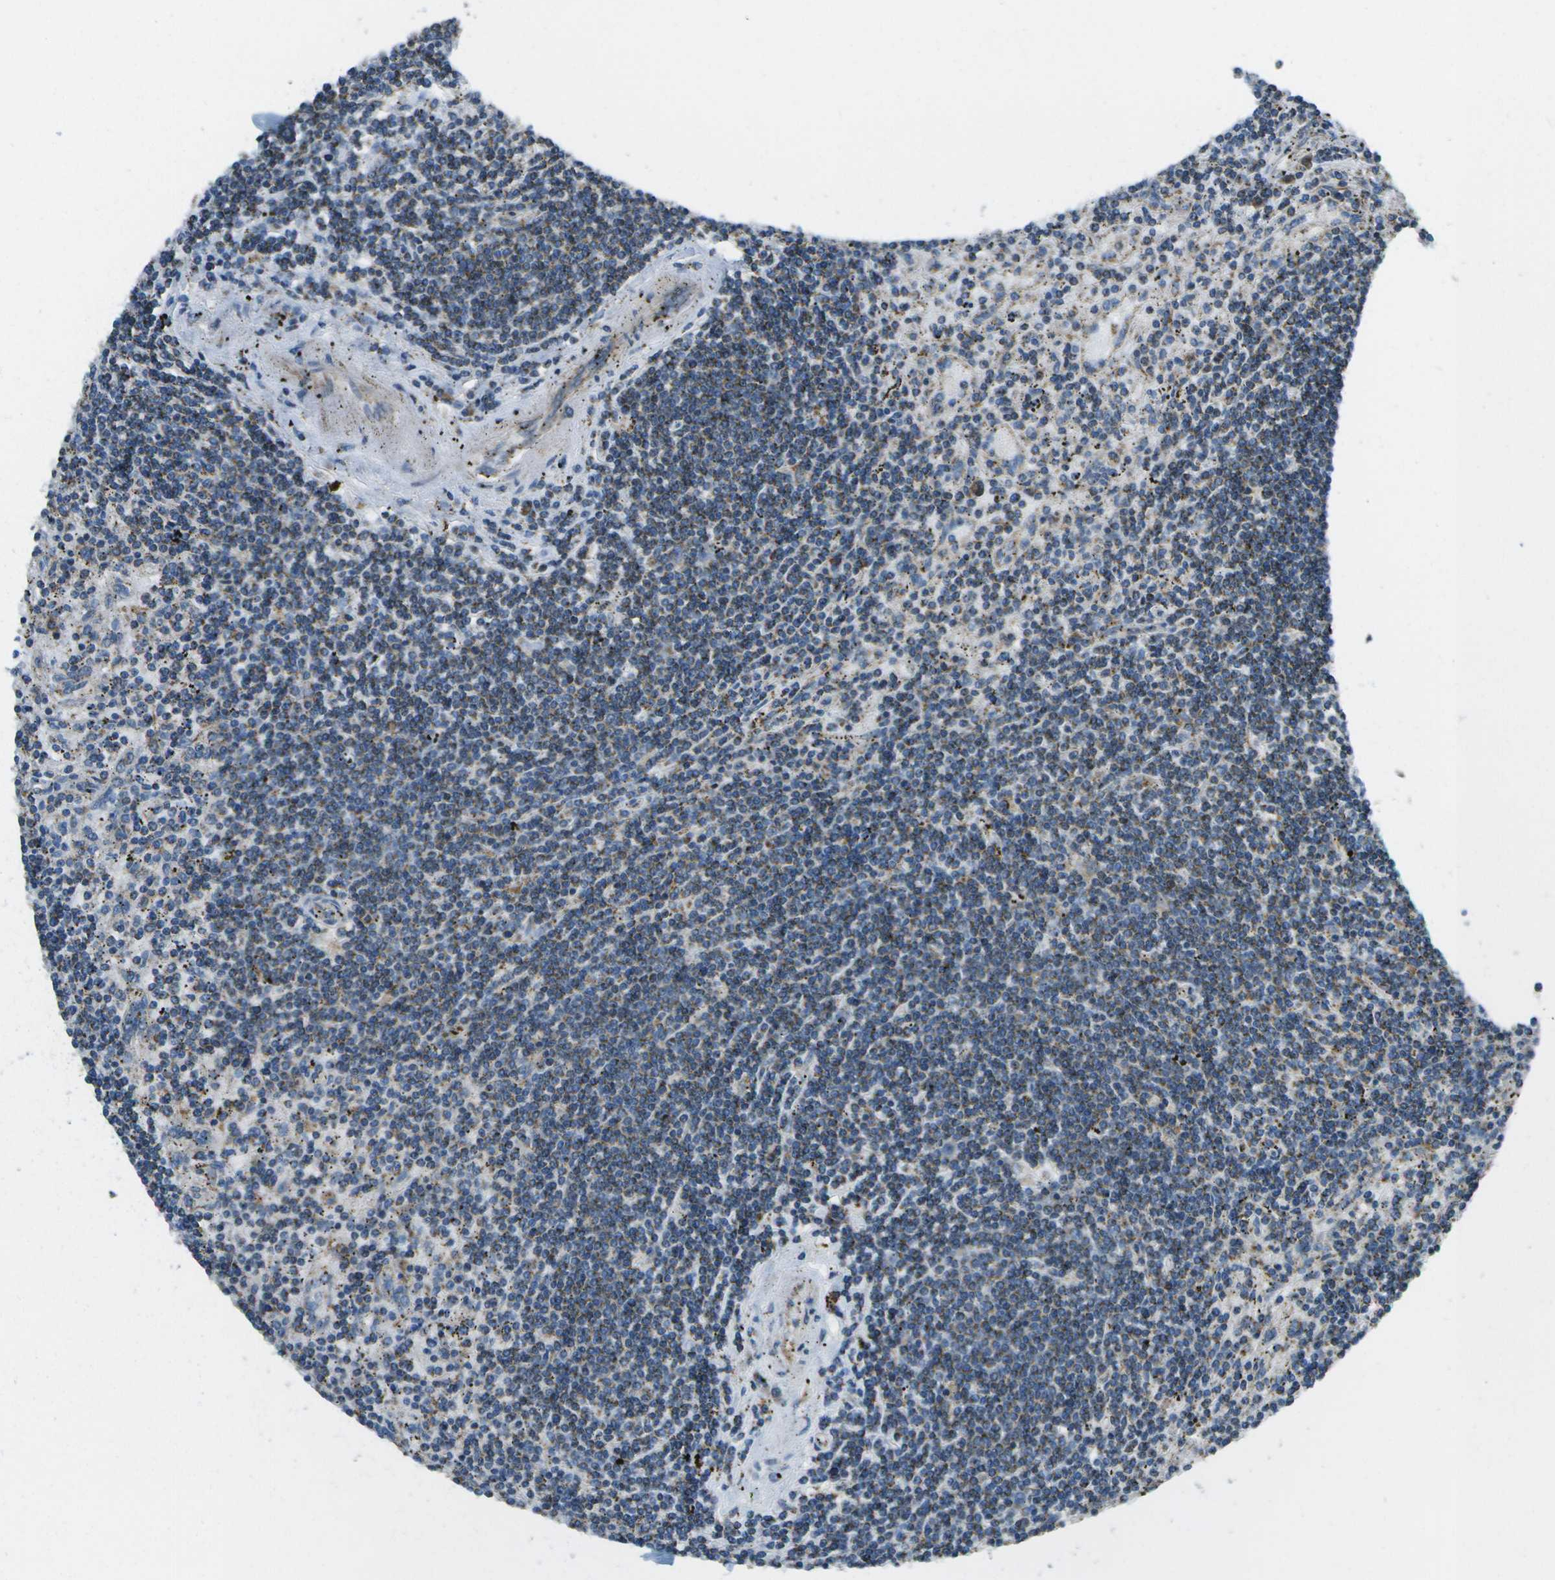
{"staining": {"intensity": "weak", "quantity": "25%-75%", "location": "cytoplasmic/membranous"}, "tissue": "lymphoma", "cell_type": "Tumor cells", "image_type": "cancer", "snomed": [{"axis": "morphology", "description": "Malignant lymphoma, non-Hodgkin's type, Low grade"}, {"axis": "topography", "description": "Spleen"}], "caption": "This is a photomicrograph of IHC staining of malignant lymphoma, non-Hodgkin's type (low-grade), which shows weak positivity in the cytoplasmic/membranous of tumor cells.", "gene": "NRK", "patient": {"sex": "male", "age": 76}}